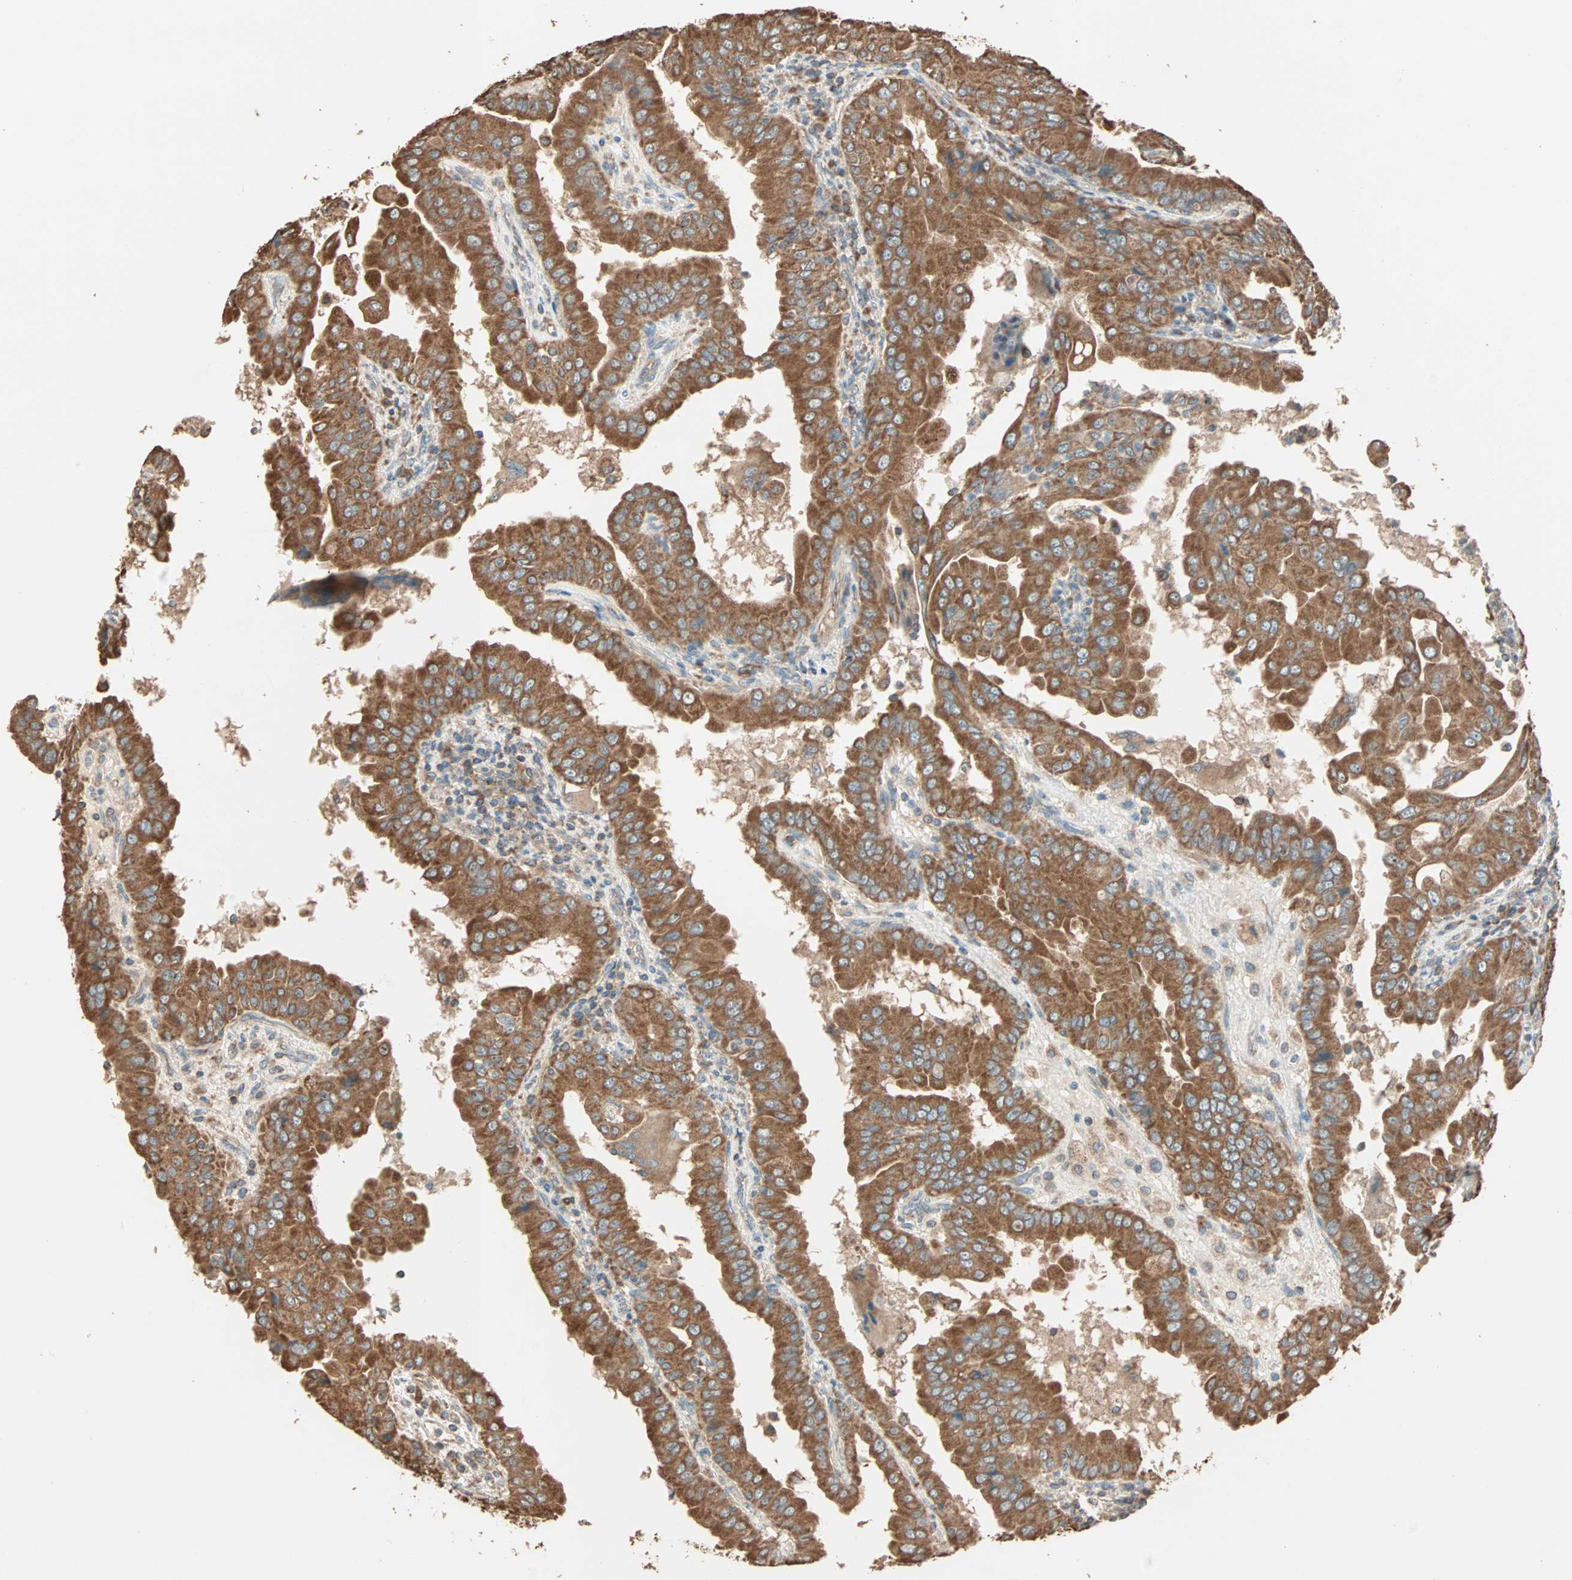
{"staining": {"intensity": "strong", "quantity": ">75%", "location": "cytoplasmic/membranous"}, "tissue": "thyroid cancer", "cell_type": "Tumor cells", "image_type": "cancer", "snomed": [{"axis": "morphology", "description": "Papillary adenocarcinoma, NOS"}, {"axis": "topography", "description": "Thyroid gland"}], "caption": "Thyroid cancer was stained to show a protein in brown. There is high levels of strong cytoplasmic/membranous expression in approximately >75% of tumor cells.", "gene": "EIF4G2", "patient": {"sex": "male", "age": 33}}